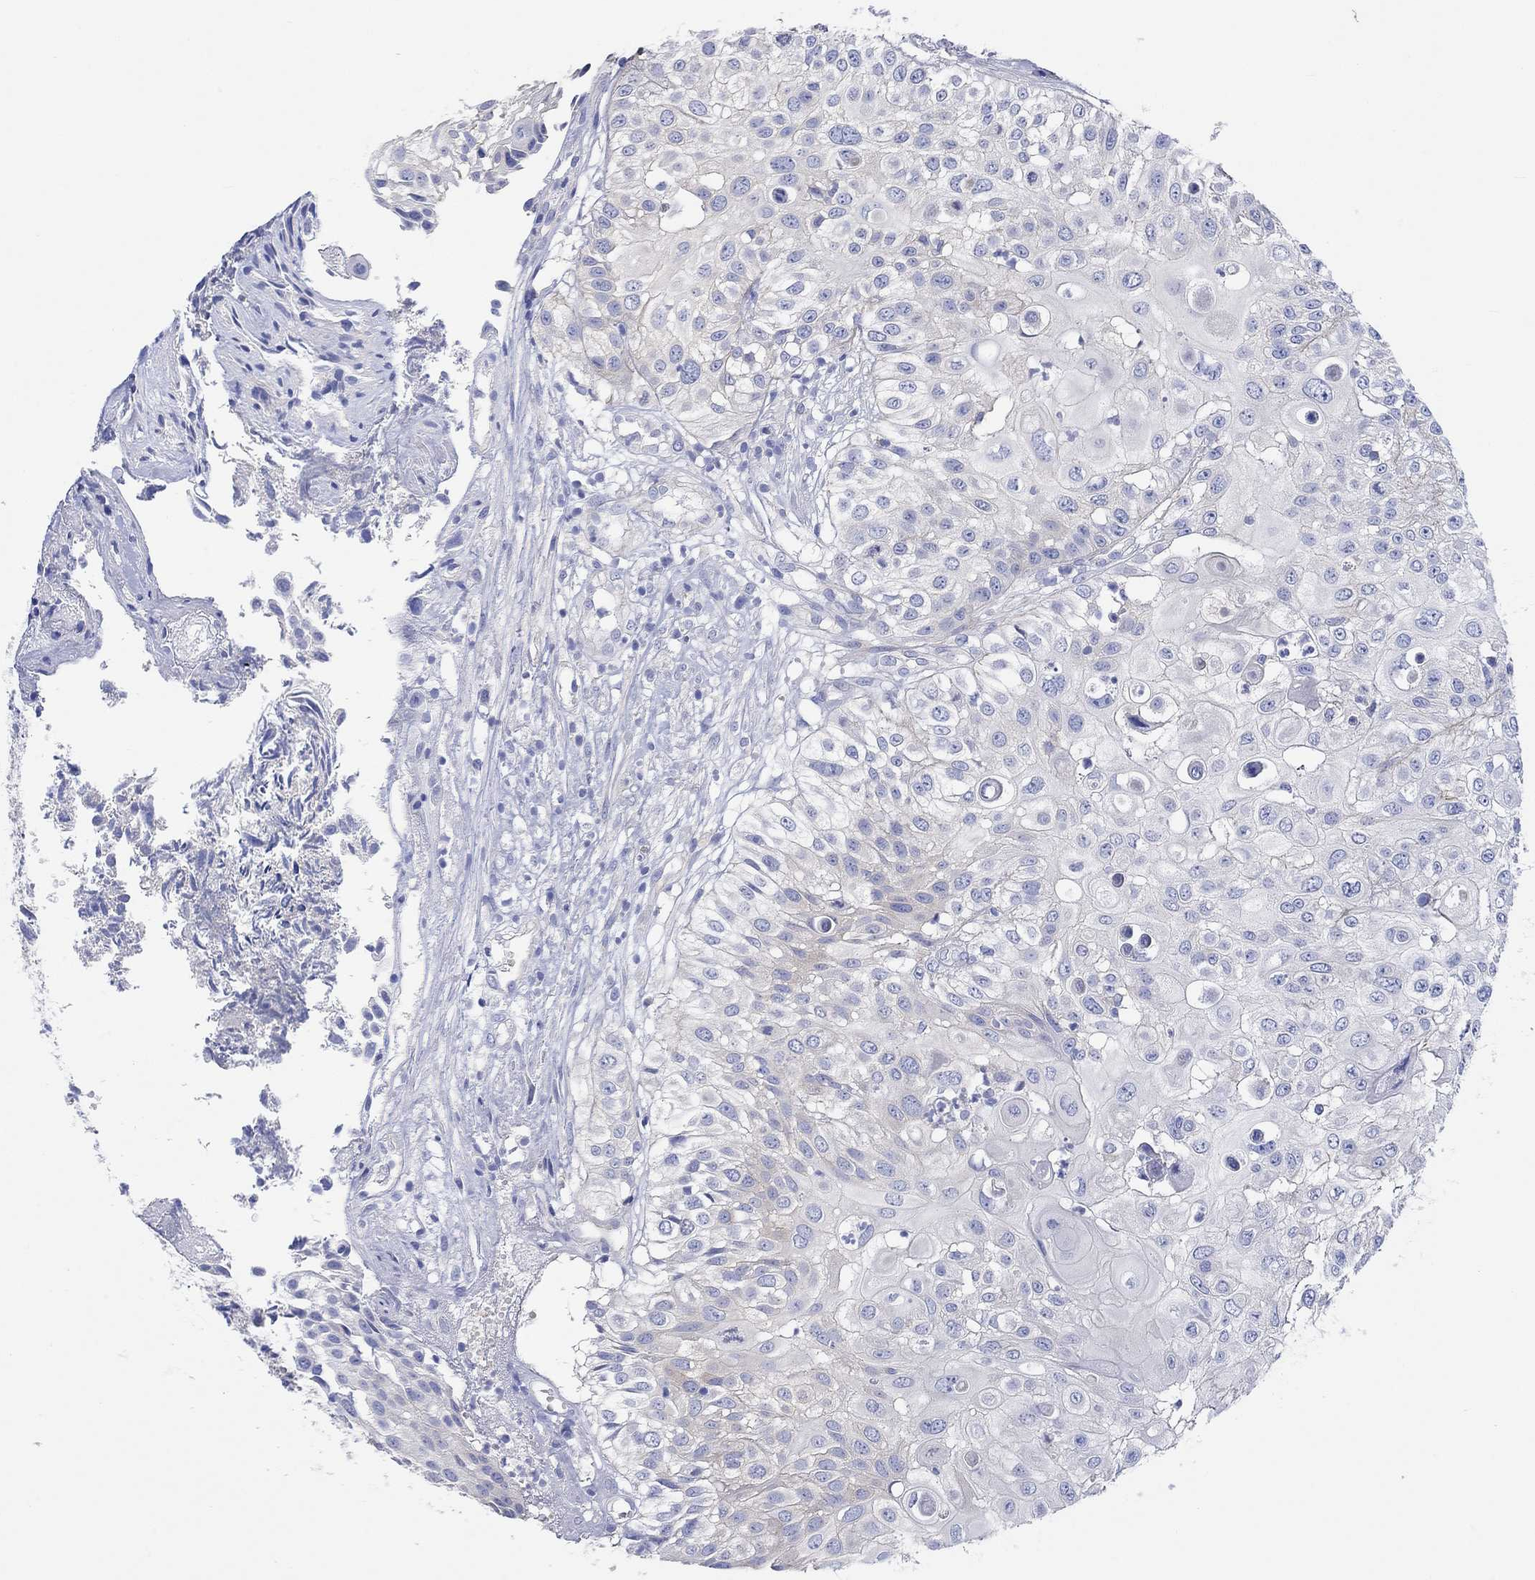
{"staining": {"intensity": "negative", "quantity": "none", "location": "none"}, "tissue": "urothelial cancer", "cell_type": "Tumor cells", "image_type": "cancer", "snomed": [{"axis": "morphology", "description": "Urothelial carcinoma, High grade"}, {"axis": "topography", "description": "Urinary bladder"}], "caption": "This is a image of IHC staining of urothelial carcinoma (high-grade), which shows no expression in tumor cells.", "gene": "REEP6", "patient": {"sex": "female", "age": 79}}